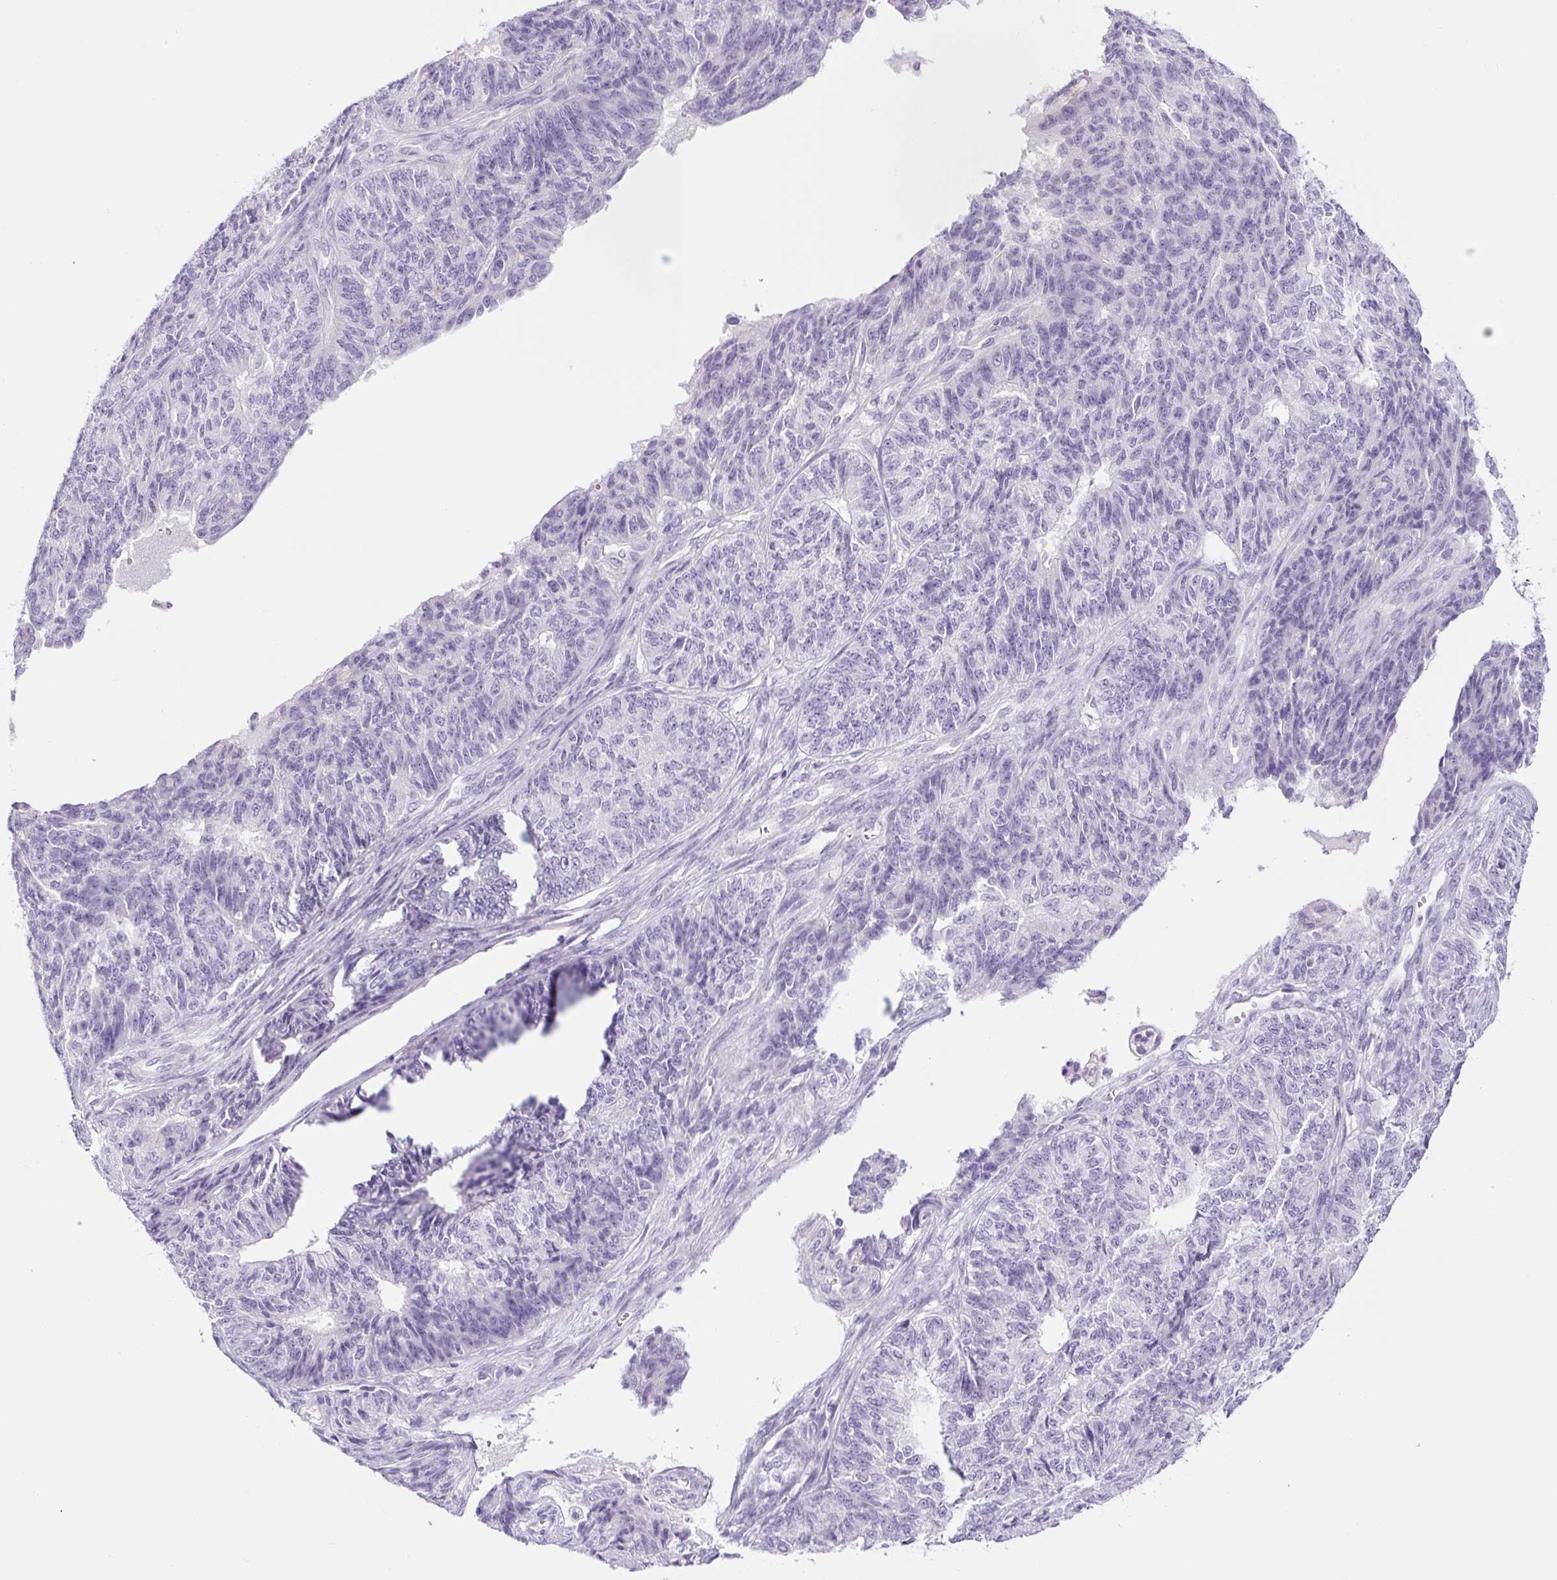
{"staining": {"intensity": "negative", "quantity": "none", "location": "none"}, "tissue": "endometrial cancer", "cell_type": "Tumor cells", "image_type": "cancer", "snomed": [{"axis": "morphology", "description": "Adenocarcinoma, NOS"}, {"axis": "topography", "description": "Endometrium"}], "caption": "Immunohistochemical staining of human endometrial adenocarcinoma demonstrates no significant expression in tumor cells. (Stains: DAB immunohistochemistry with hematoxylin counter stain, Microscopy: brightfield microscopy at high magnification).", "gene": "RNF212B", "patient": {"sex": "female", "age": 32}}